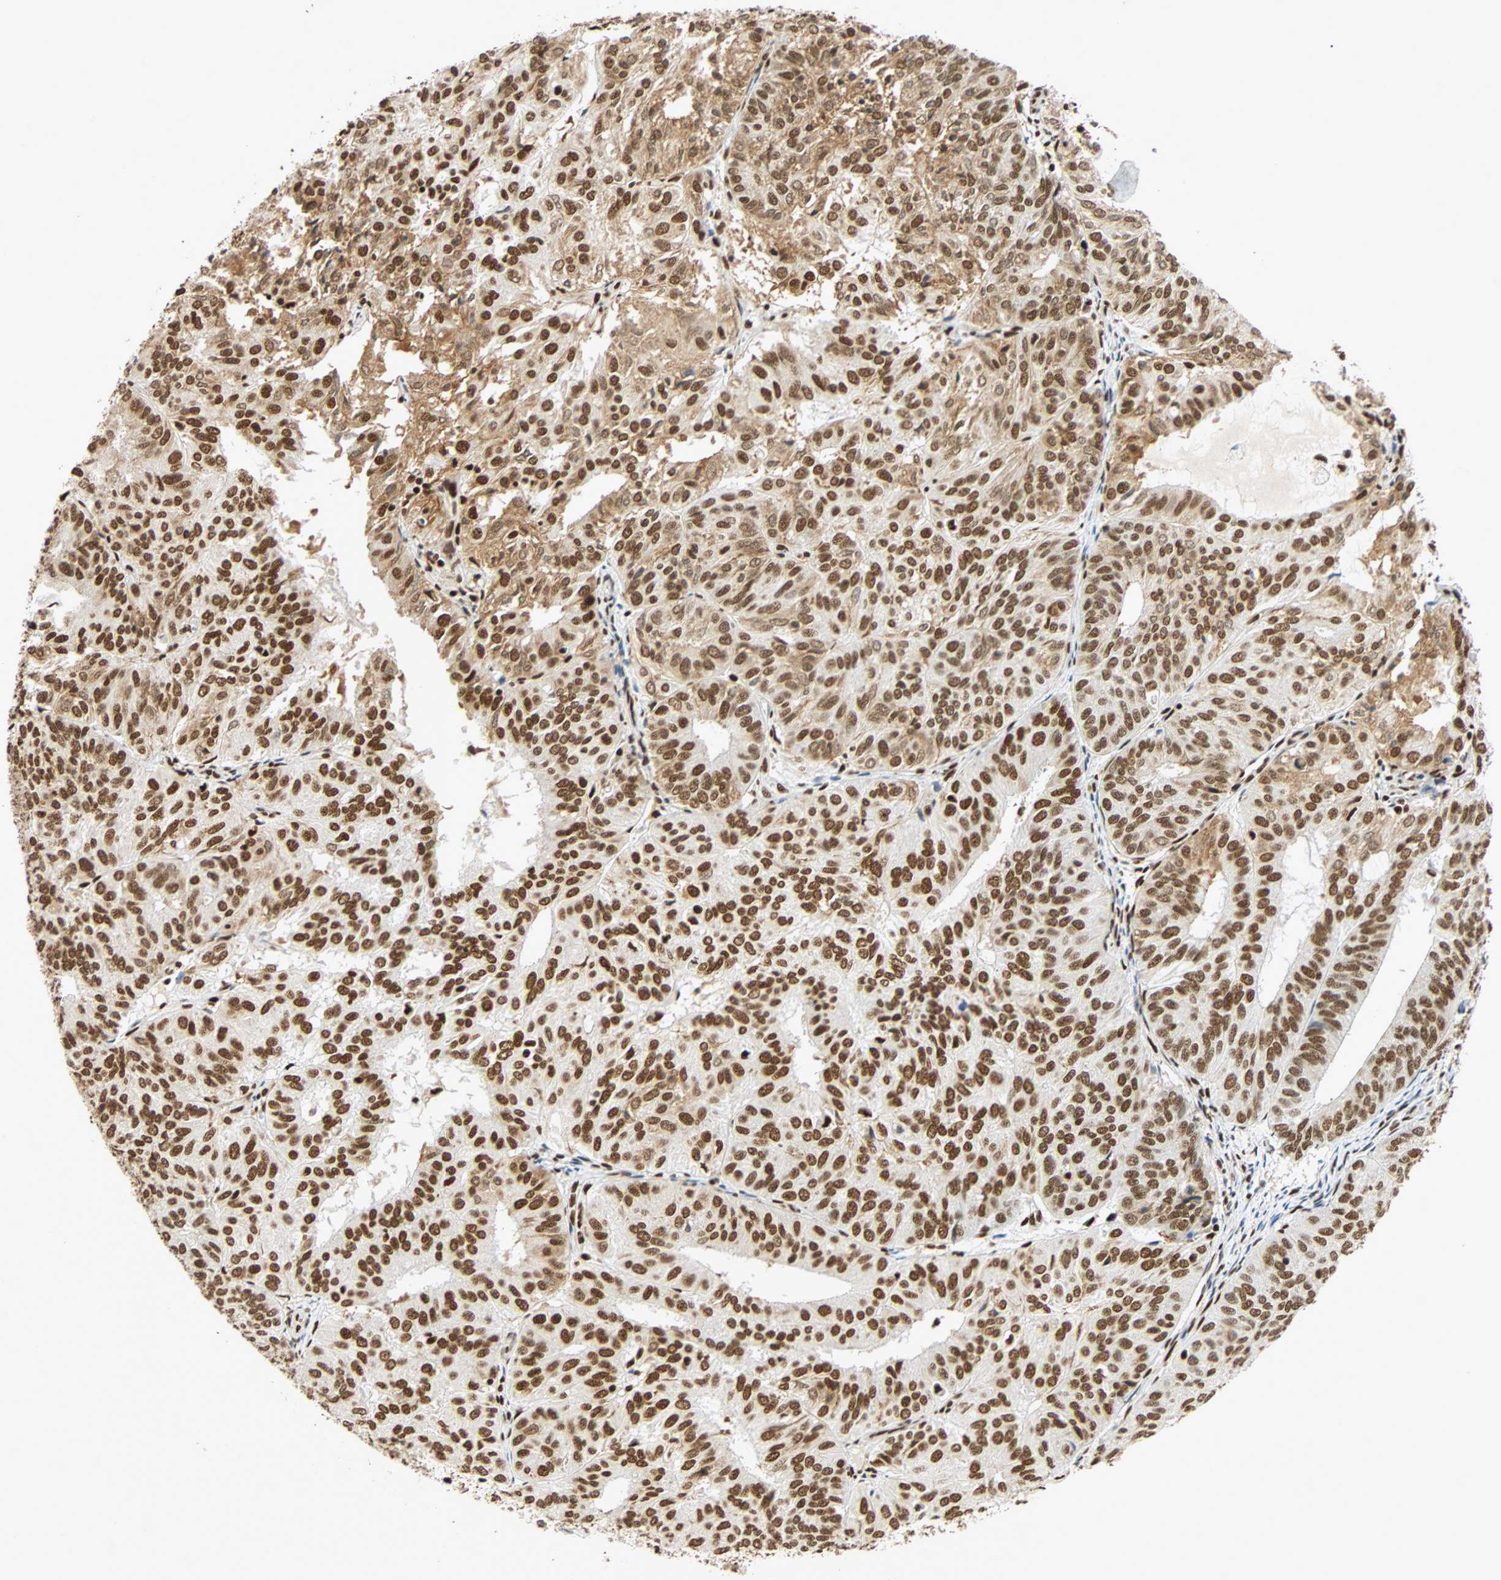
{"staining": {"intensity": "strong", "quantity": ">75%", "location": "cytoplasmic/membranous,nuclear"}, "tissue": "endometrial cancer", "cell_type": "Tumor cells", "image_type": "cancer", "snomed": [{"axis": "morphology", "description": "Adenocarcinoma, NOS"}, {"axis": "topography", "description": "Uterus"}], "caption": "A high amount of strong cytoplasmic/membranous and nuclear staining is appreciated in approximately >75% of tumor cells in endometrial cancer (adenocarcinoma) tissue.", "gene": "CDK12", "patient": {"sex": "female", "age": 60}}